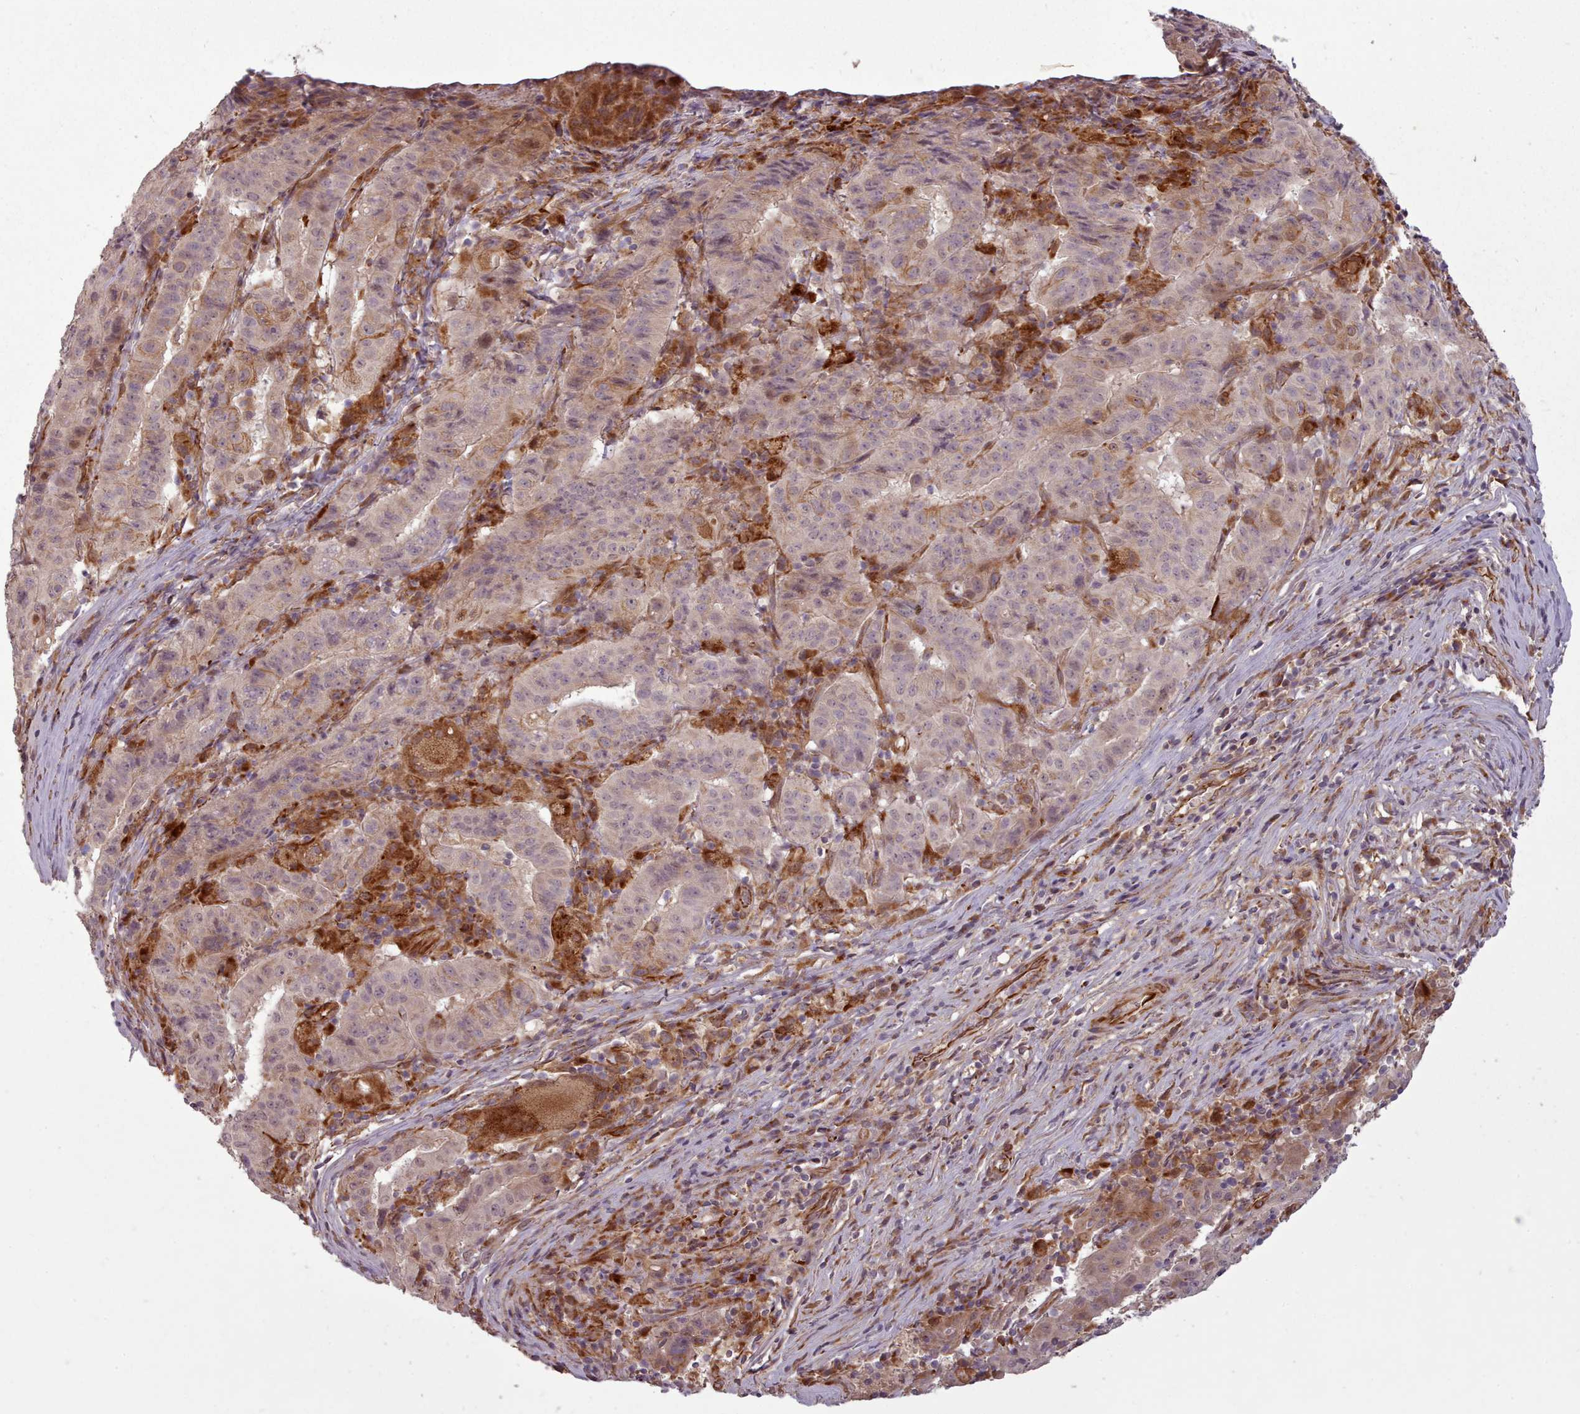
{"staining": {"intensity": "strong", "quantity": "<25%", "location": "cytoplasmic/membranous"}, "tissue": "pancreatic cancer", "cell_type": "Tumor cells", "image_type": "cancer", "snomed": [{"axis": "morphology", "description": "Adenocarcinoma, NOS"}, {"axis": "topography", "description": "Pancreas"}], "caption": "This photomicrograph reveals adenocarcinoma (pancreatic) stained with immunohistochemistry (IHC) to label a protein in brown. The cytoplasmic/membranous of tumor cells show strong positivity for the protein. Nuclei are counter-stained blue.", "gene": "GBGT1", "patient": {"sex": "male", "age": 63}}